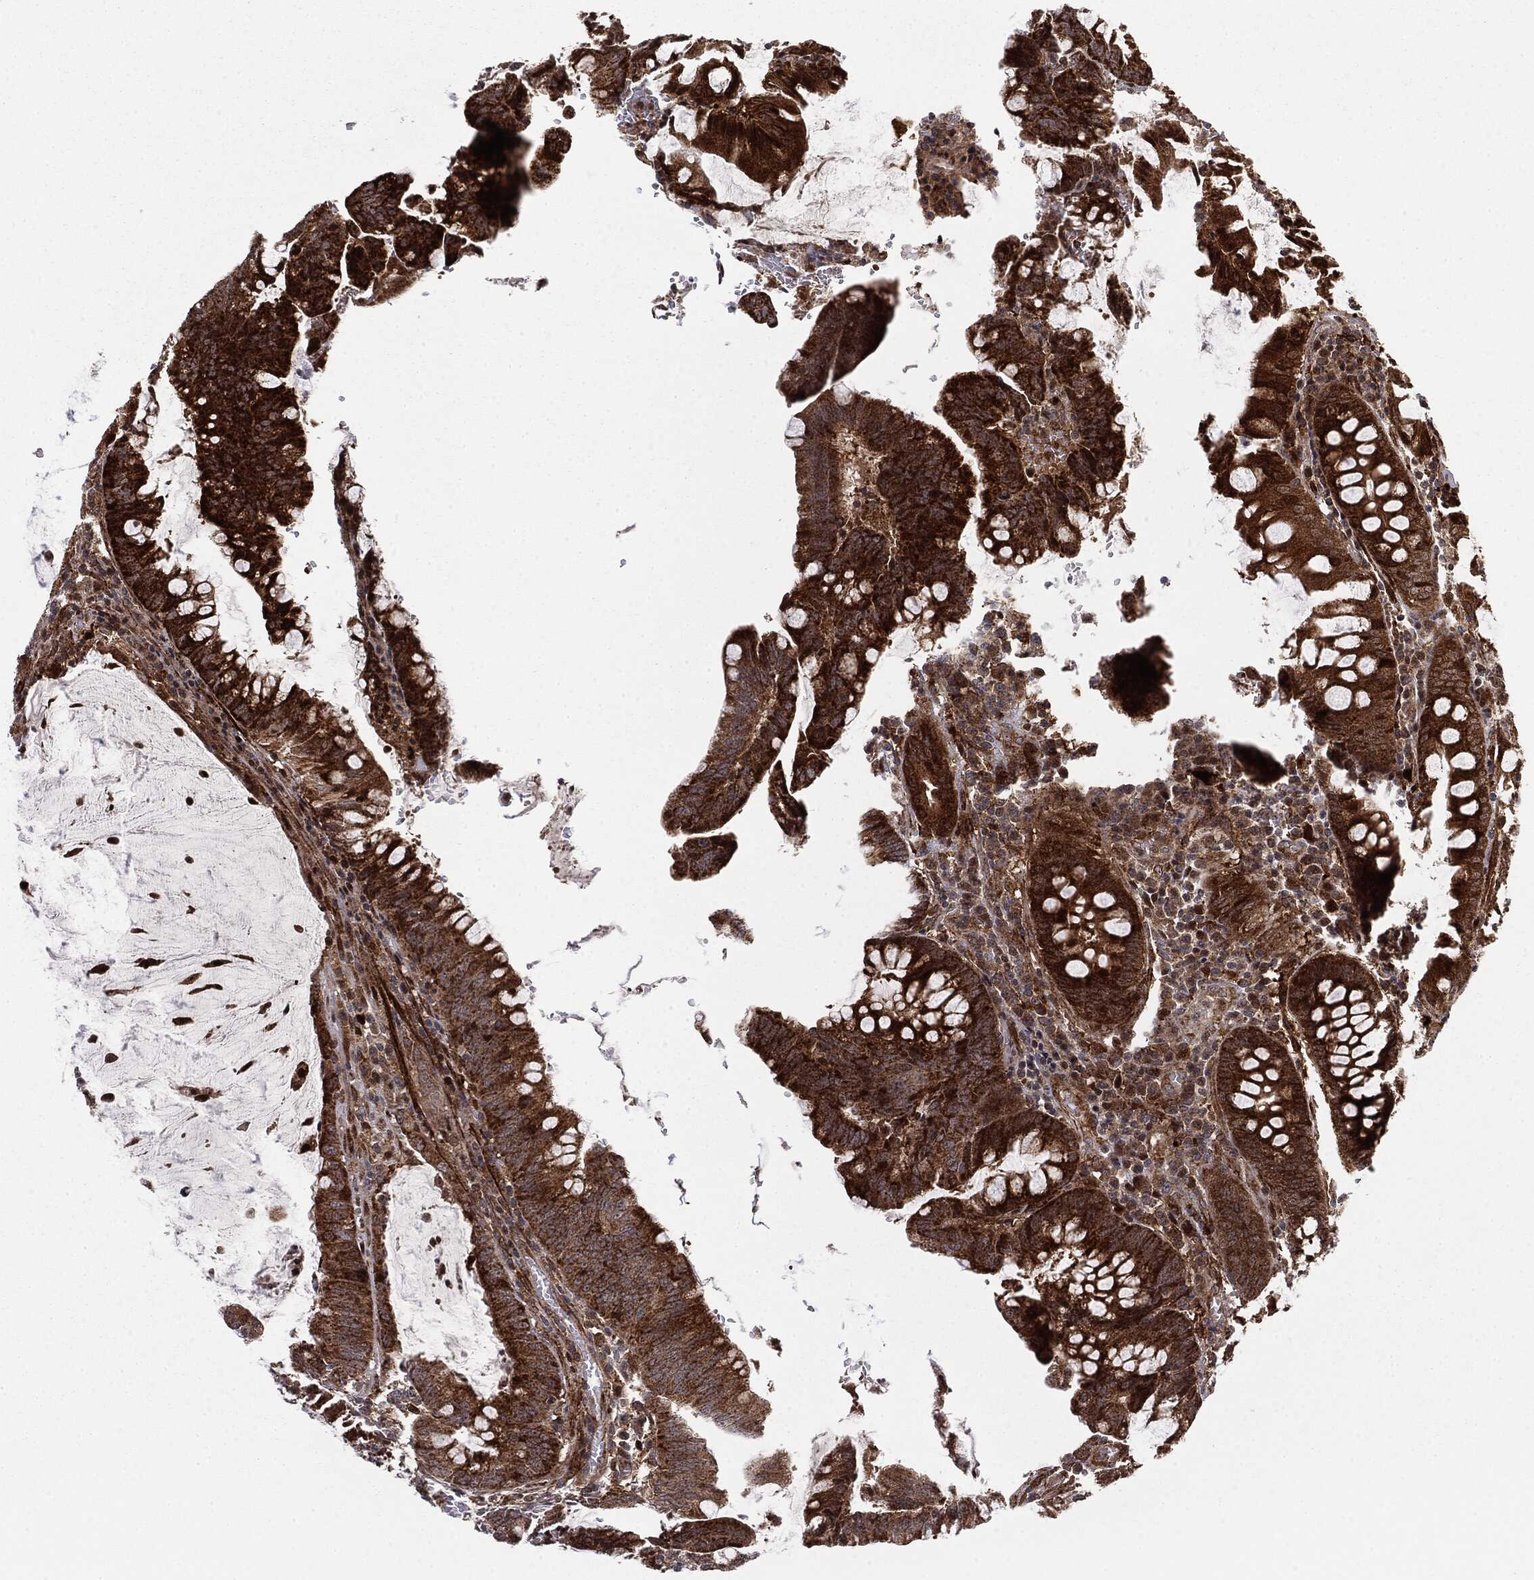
{"staining": {"intensity": "strong", "quantity": ">75%", "location": "cytoplasmic/membranous"}, "tissue": "colorectal cancer", "cell_type": "Tumor cells", "image_type": "cancer", "snomed": [{"axis": "morphology", "description": "Adenocarcinoma, NOS"}, {"axis": "topography", "description": "Colon"}], "caption": "Immunohistochemistry (DAB (3,3'-diaminobenzidine)) staining of human adenocarcinoma (colorectal) reveals strong cytoplasmic/membranous protein positivity in approximately >75% of tumor cells. The staining is performed using DAB brown chromogen to label protein expression. The nuclei are counter-stained blue using hematoxylin.", "gene": "PTEN", "patient": {"sex": "male", "age": 62}}